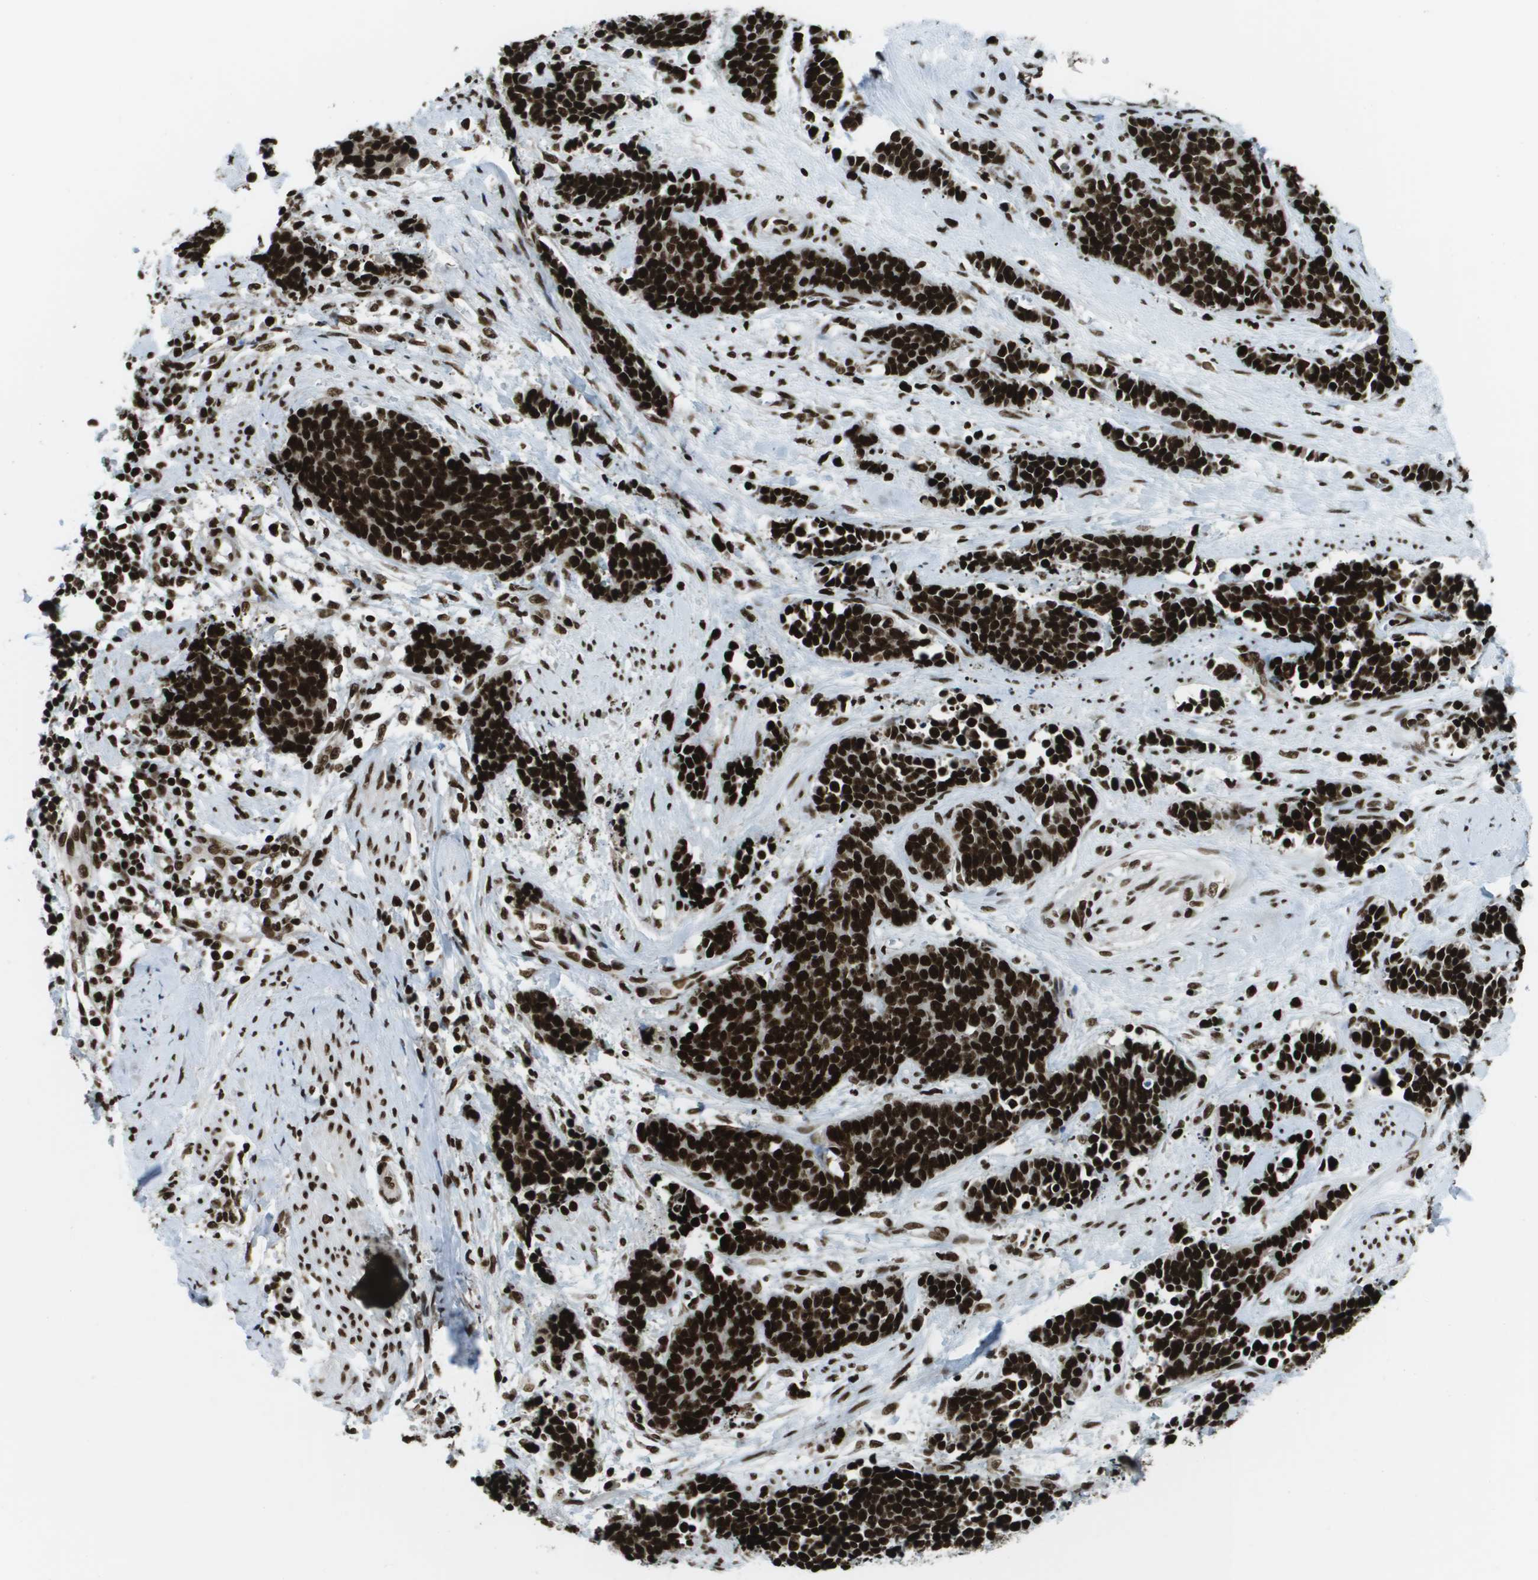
{"staining": {"intensity": "strong", "quantity": ">75%", "location": "nuclear"}, "tissue": "cervical cancer", "cell_type": "Tumor cells", "image_type": "cancer", "snomed": [{"axis": "morphology", "description": "Squamous cell carcinoma, NOS"}, {"axis": "topography", "description": "Cervix"}], "caption": "The image shows staining of squamous cell carcinoma (cervical), revealing strong nuclear protein expression (brown color) within tumor cells.", "gene": "GLYR1", "patient": {"sex": "female", "age": 35}}